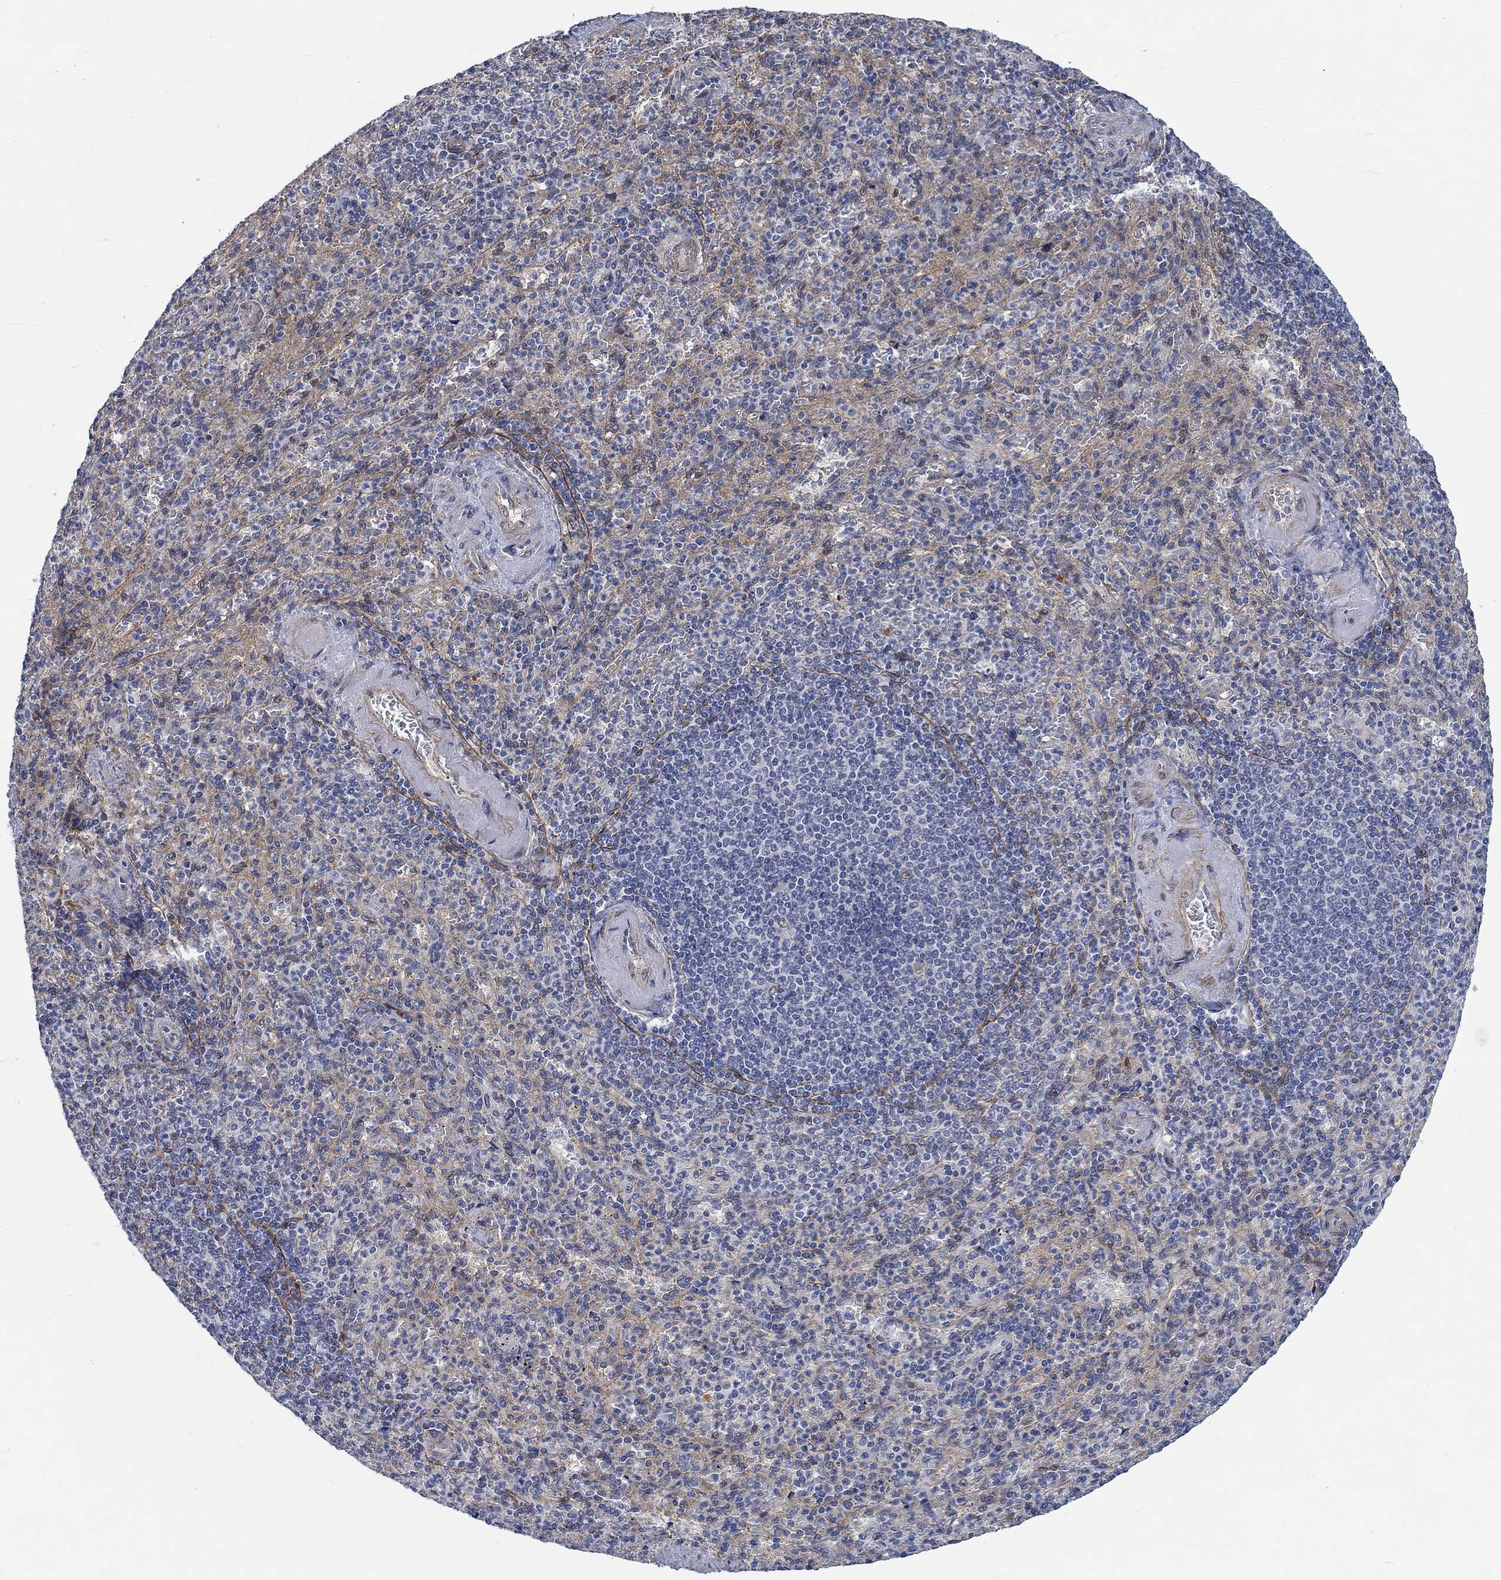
{"staining": {"intensity": "negative", "quantity": "none", "location": "none"}, "tissue": "spleen", "cell_type": "Cells in red pulp", "image_type": "normal", "snomed": [{"axis": "morphology", "description": "Normal tissue, NOS"}, {"axis": "topography", "description": "Spleen"}], "caption": "Cells in red pulp show no significant protein positivity in normal spleen.", "gene": "KCNH8", "patient": {"sex": "female", "age": 74}}